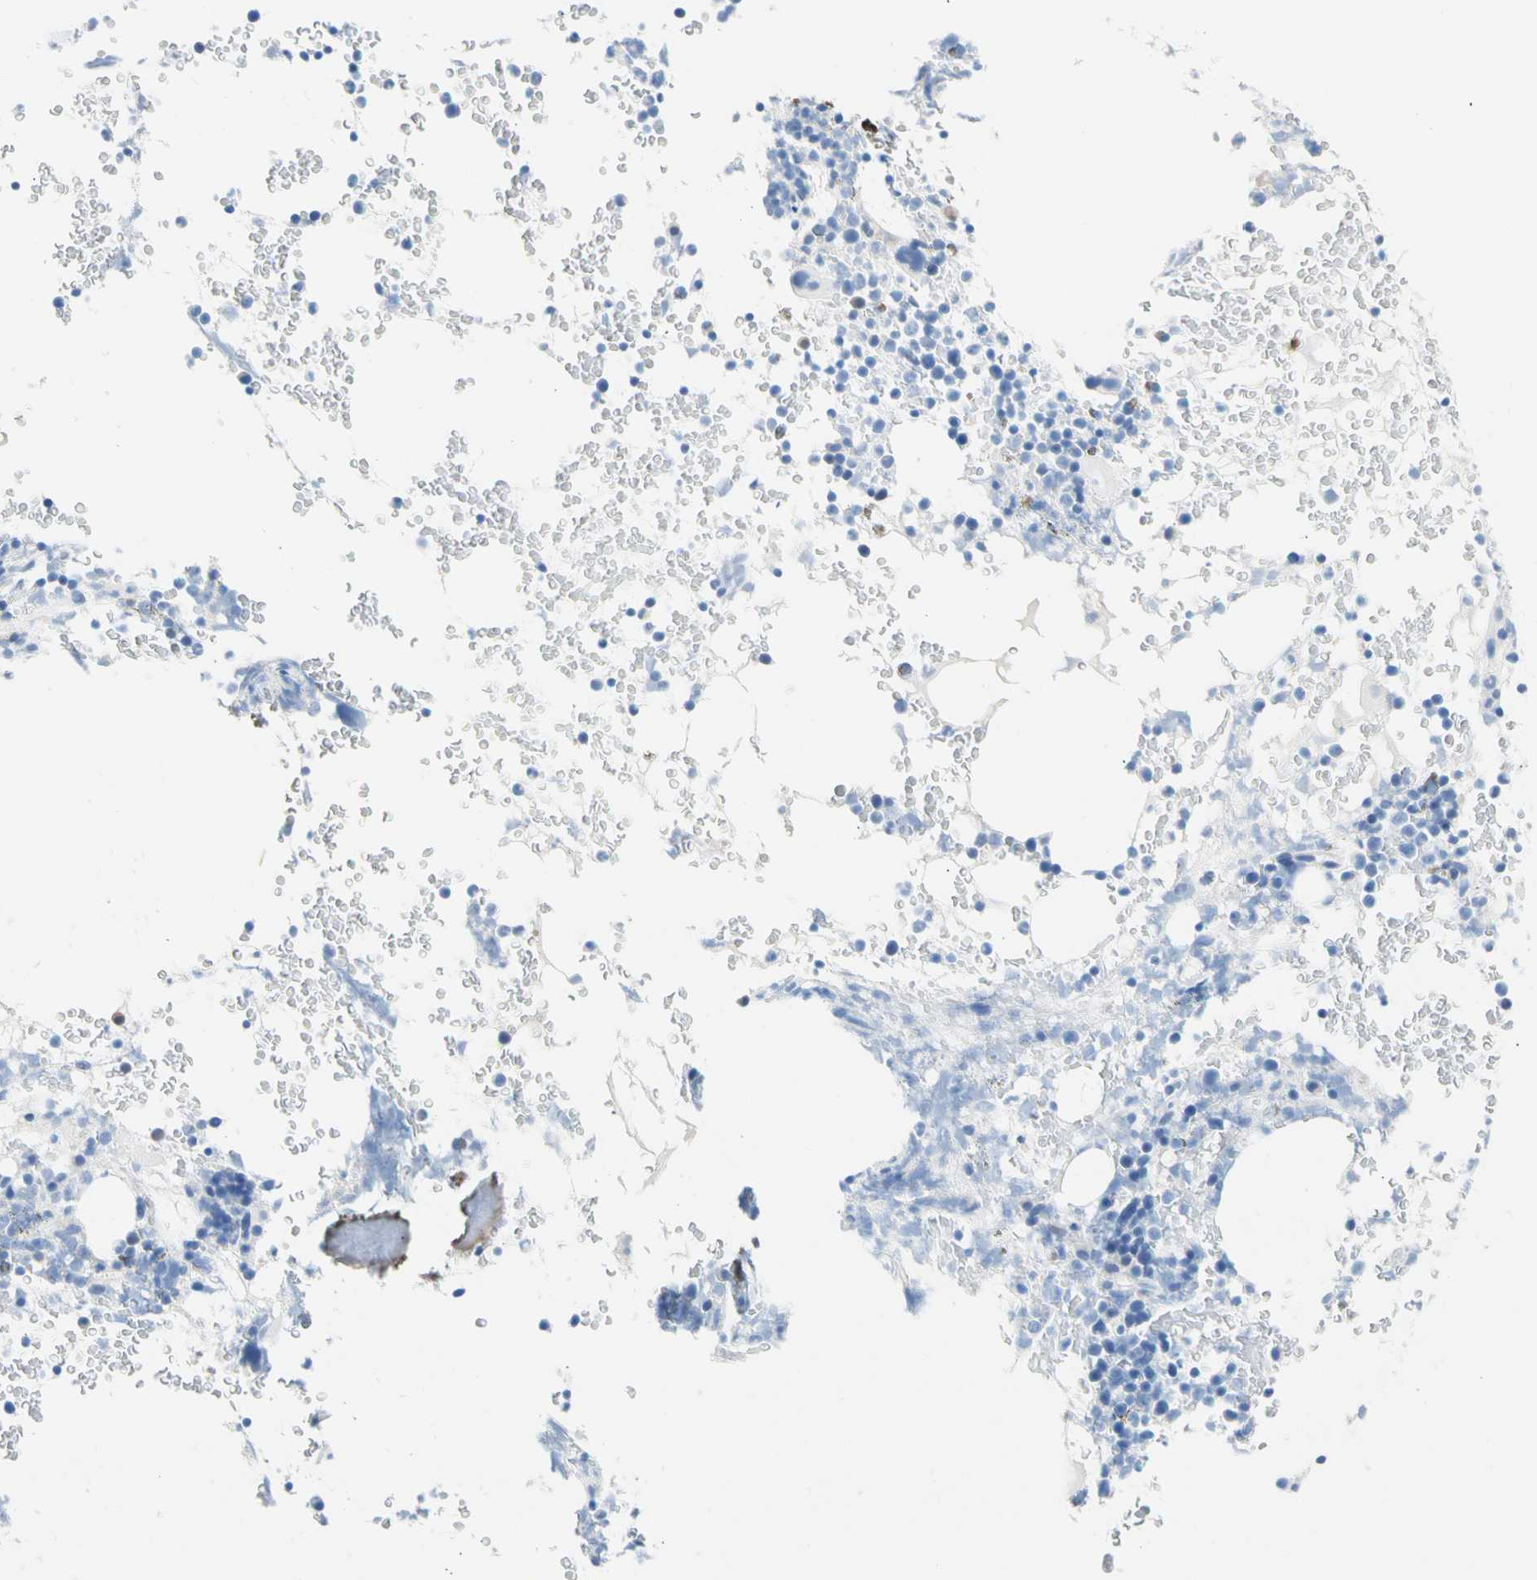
{"staining": {"intensity": "negative", "quantity": "none", "location": "none"}, "tissue": "bone marrow", "cell_type": "Hematopoietic cells", "image_type": "normal", "snomed": [{"axis": "morphology", "description": "Normal tissue, NOS"}, {"axis": "topography", "description": "Bone marrow"}], "caption": "Normal bone marrow was stained to show a protein in brown. There is no significant expression in hematopoietic cells. (DAB immunohistochemistry (IHC) with hematoxylin counter stain).", "gene": "CEL", "patient": {"sex": "female", "age": 66}}